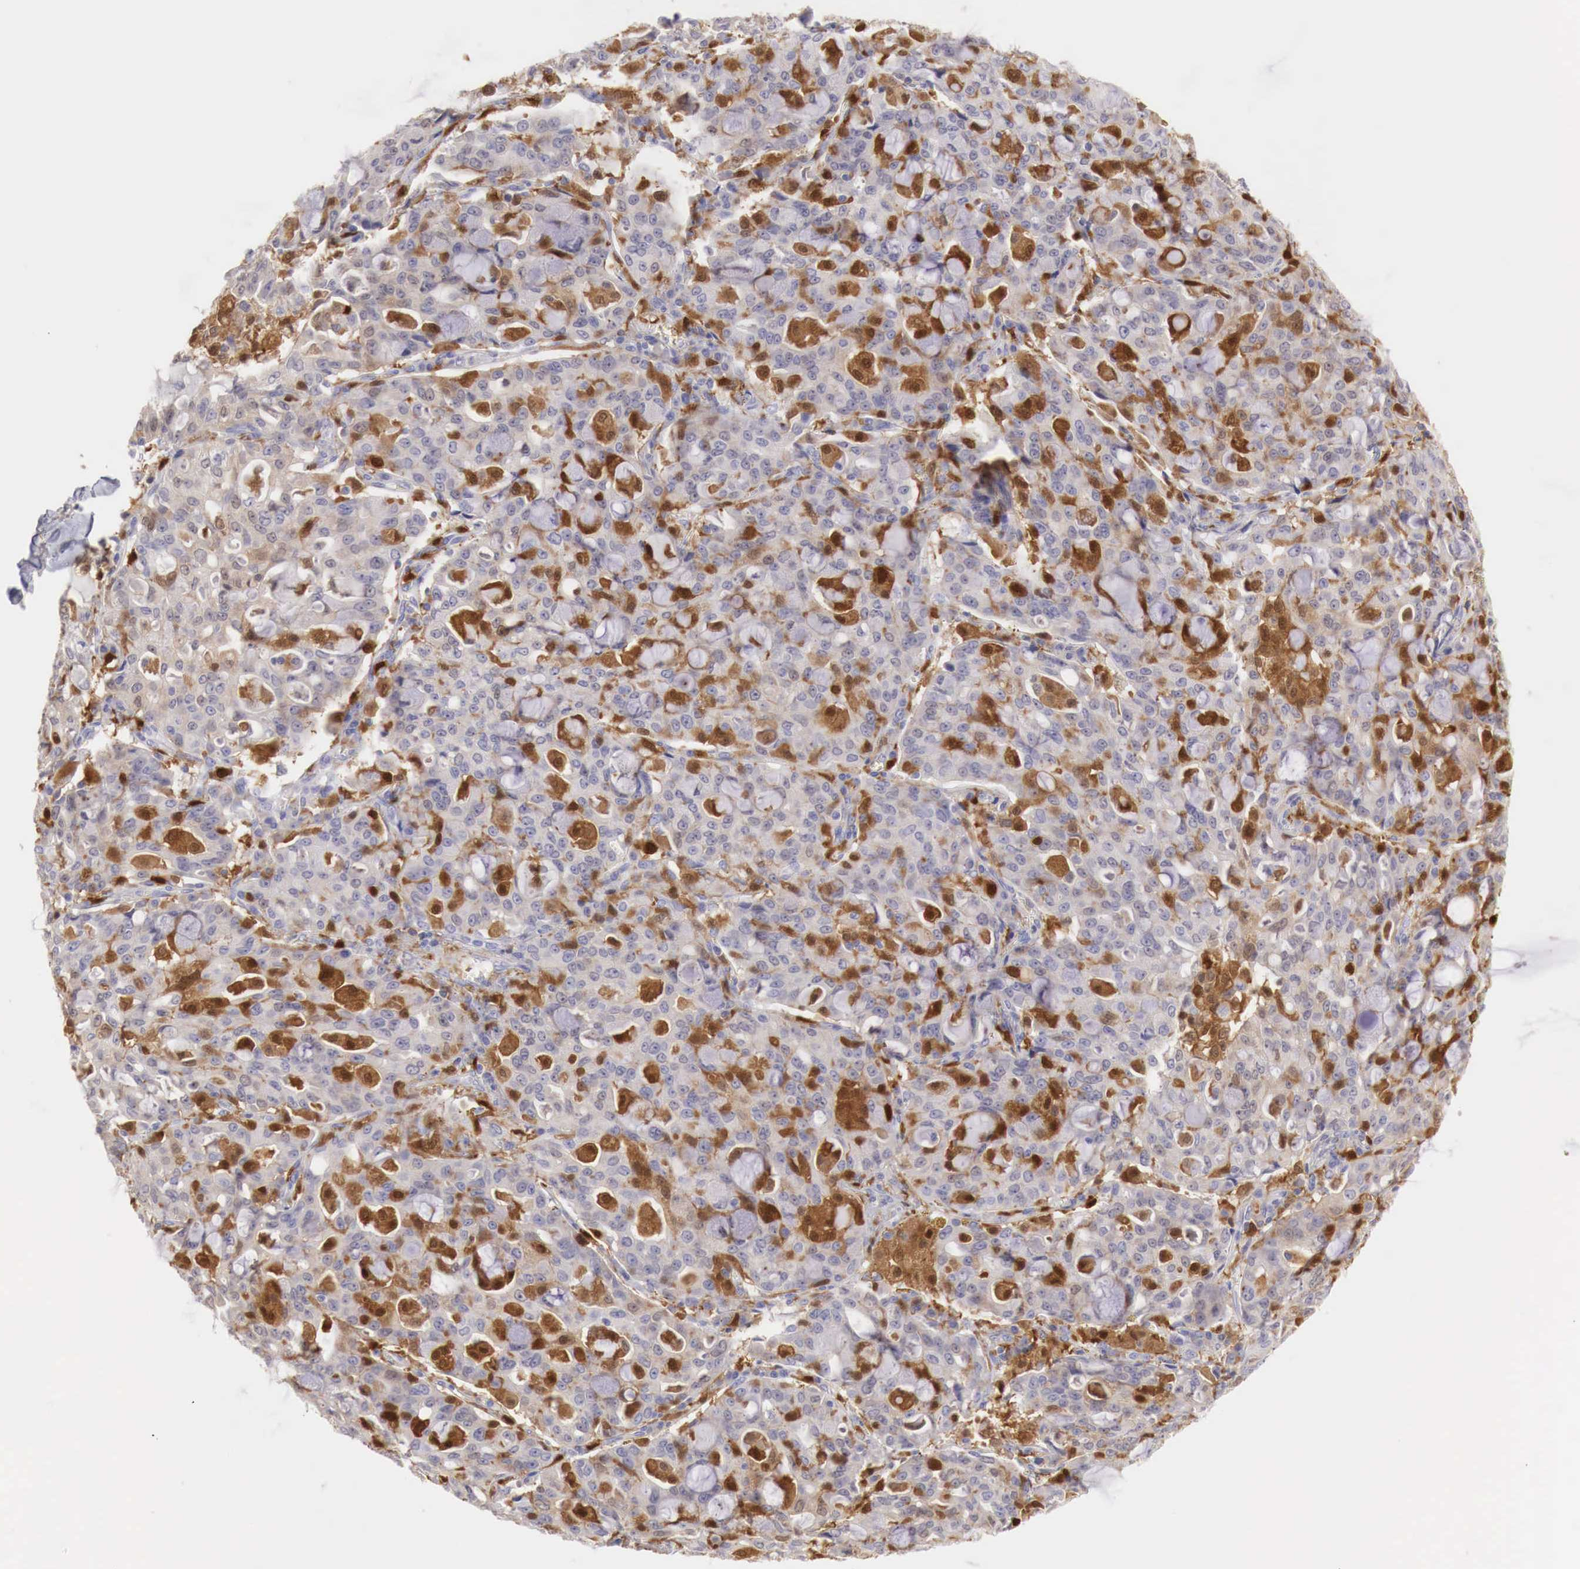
{"staining": {"intensity": "strong", "quantity": "25%-75%", "location": "cytoplasmic/membranous,nuclear"}, "tissue": "lung cancer", "cell_type": "Tumor cells", "image_type": "cancer", "snomed": [{"axis": "morphology", "description": "Adenocarcinoma, NOS"}, {"axis": "topography", "description": "Lung"}], "caption": "Immunohistochemical staining of human lung cancer (adenocarcinoma) exhibits high levels of strong cytoplasmic/membranous and nuclear protein staining in about 25%-75% of tumor cells. (DAB IHC, brown staining for protein, blue staining for nuclei).", "gene": "RENBP", "patient": {"sex": "female", "age": 44}}